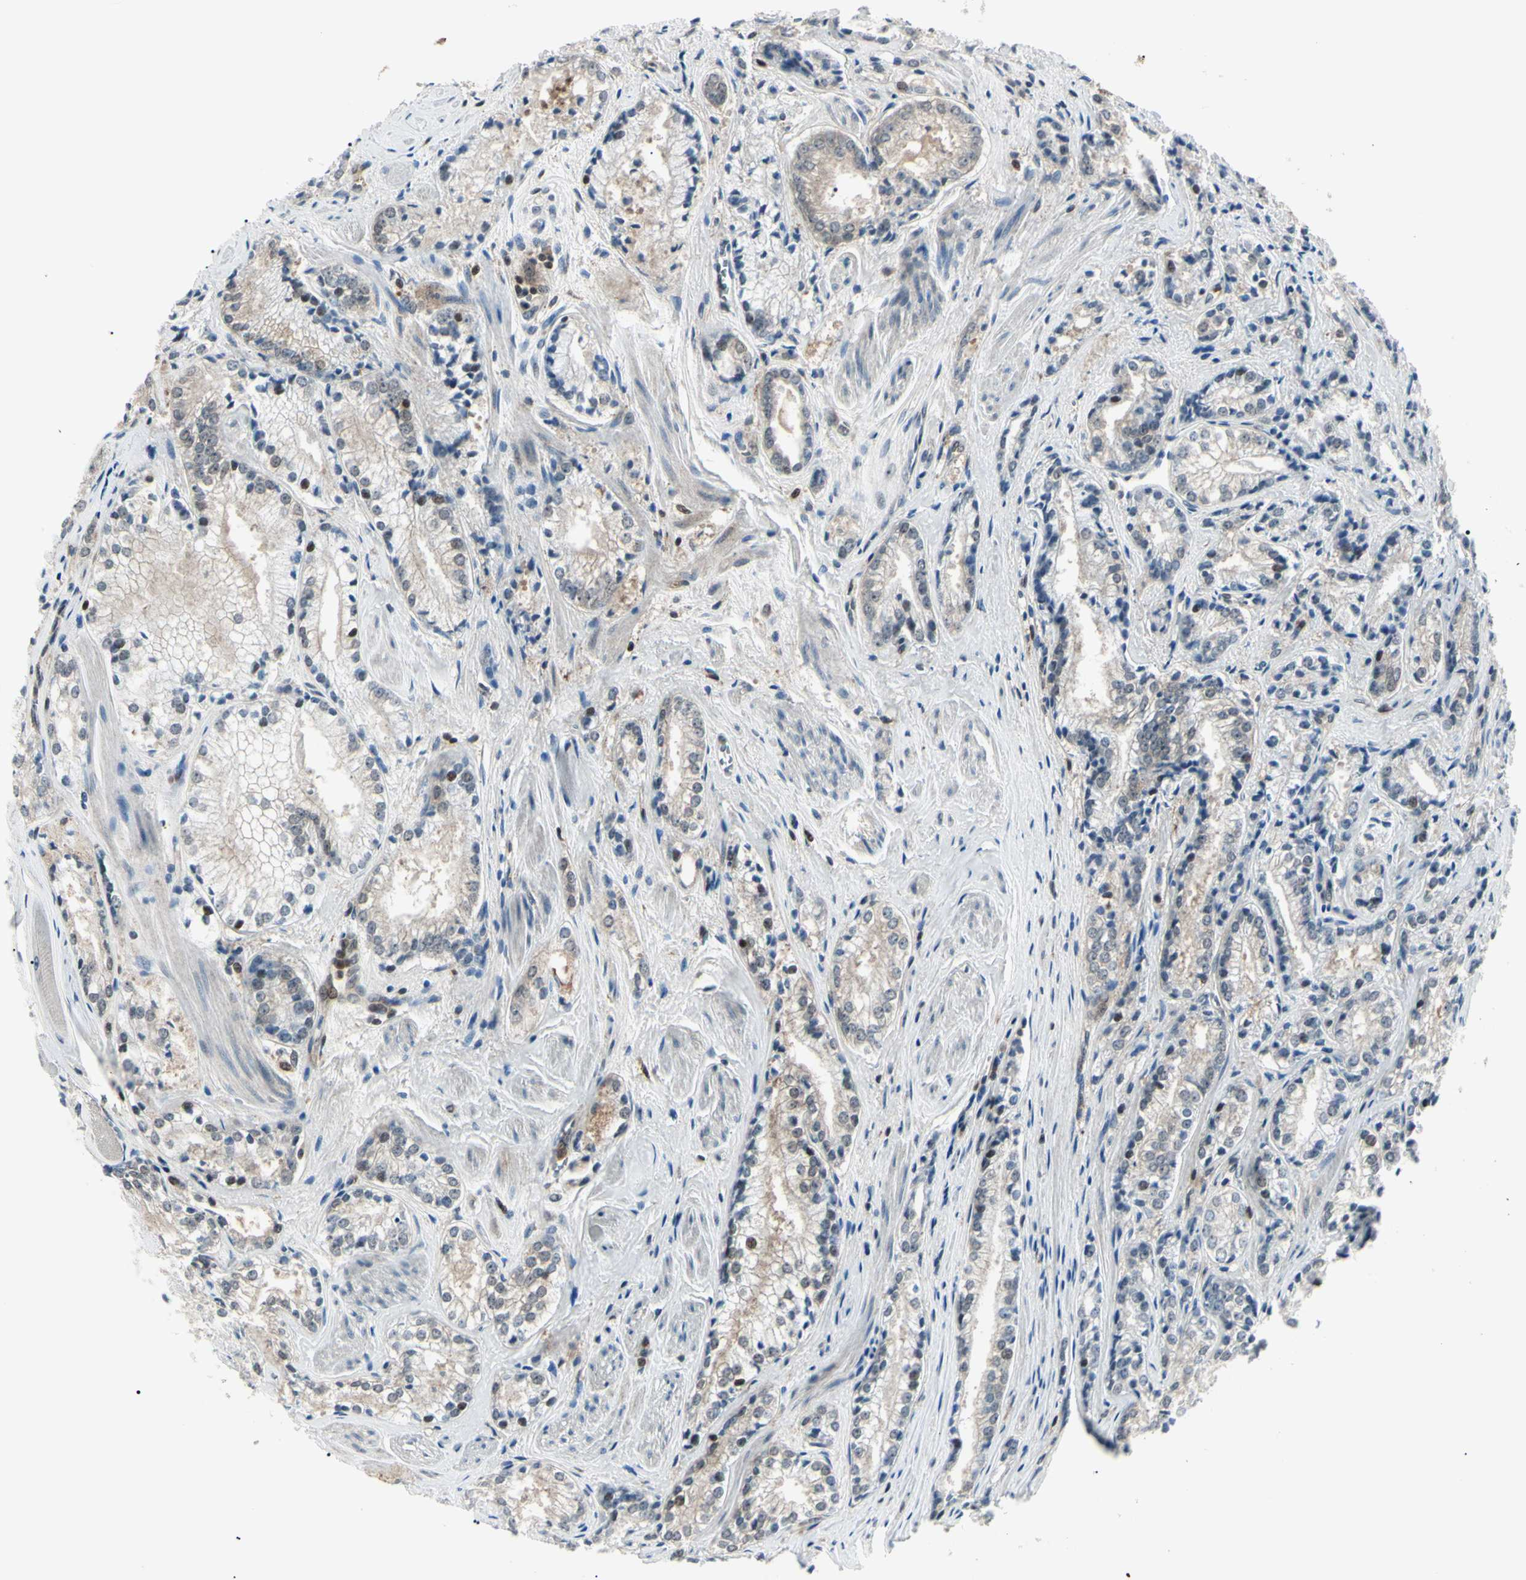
{"staining": {"intensity": "negative", "quantity": "none", "location": "none"}, "tissue": "prostate cancer", "cell_type": "Tumor cells", "image_type": "cancer", "snomed": [{"axis": "morphology", "description": "Adenocarcinoma, Low grade"}, {"axis": "topography", "description": "Prostate"}], "caption": "An image of human prostate cancer is negative for staining in tumor cells.", "gene": "PGK1", "patient": {"sex": "male", "age": 60}}